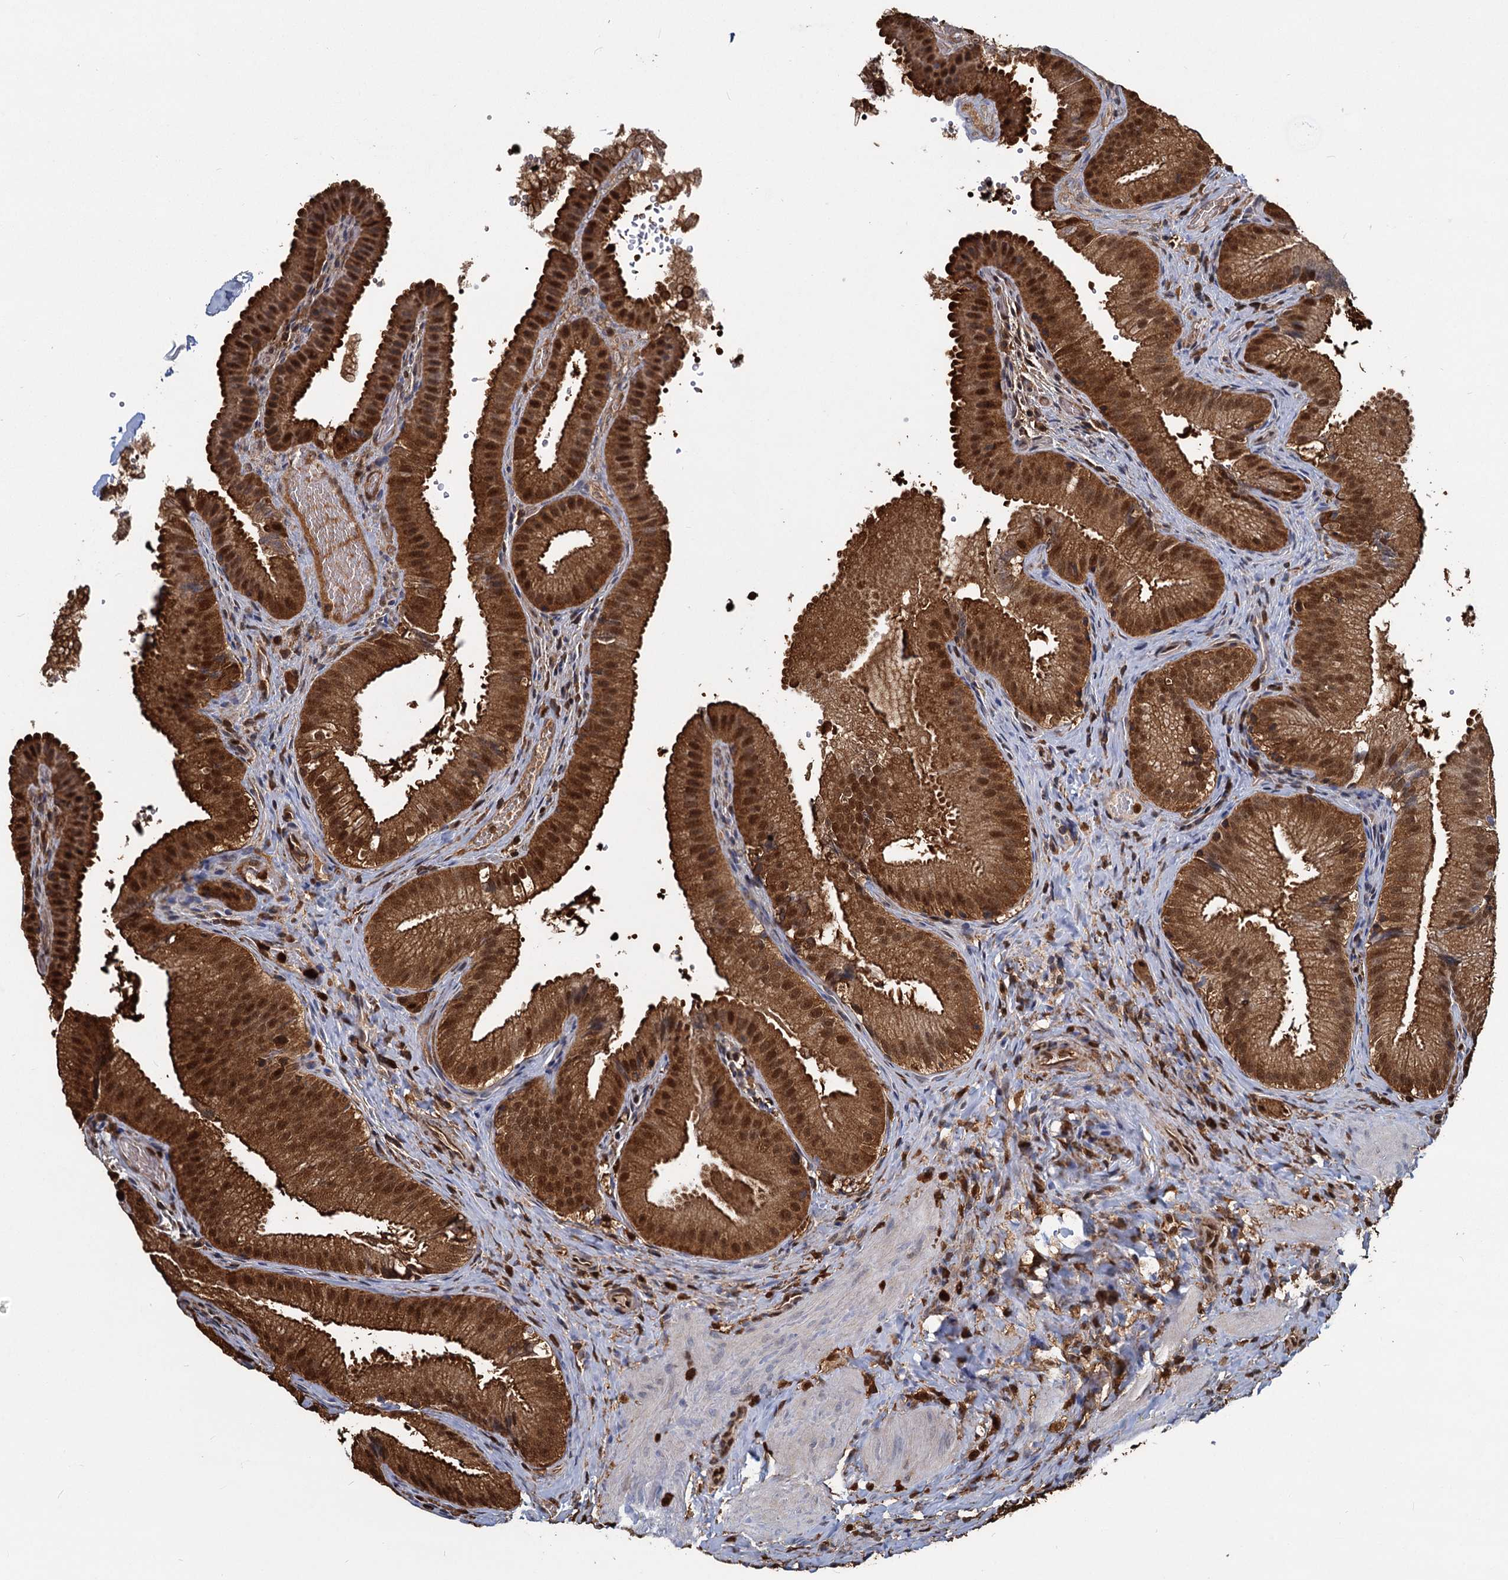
{"staining": {"intensity": "strong", "quantity": ">75%", "location": "cytoplasmic/membranous,nuclear"}, "tissue": "gallbladder", "cell_type": "Glandular cells", "image_type": "normal", "snomed": [{"axis": "morphology", "description": "Normal tissue, NOS"}, {"axis": "topography", "description": "Gallbladder"}], "caption": "Gallbladder stained with a brown dye shows strong cytoplasmic/membranous,nuclear positive staining in about >75% of glandular cells.", "gene": "S100A6", "patient": {"sex": "female", "age": 30}}